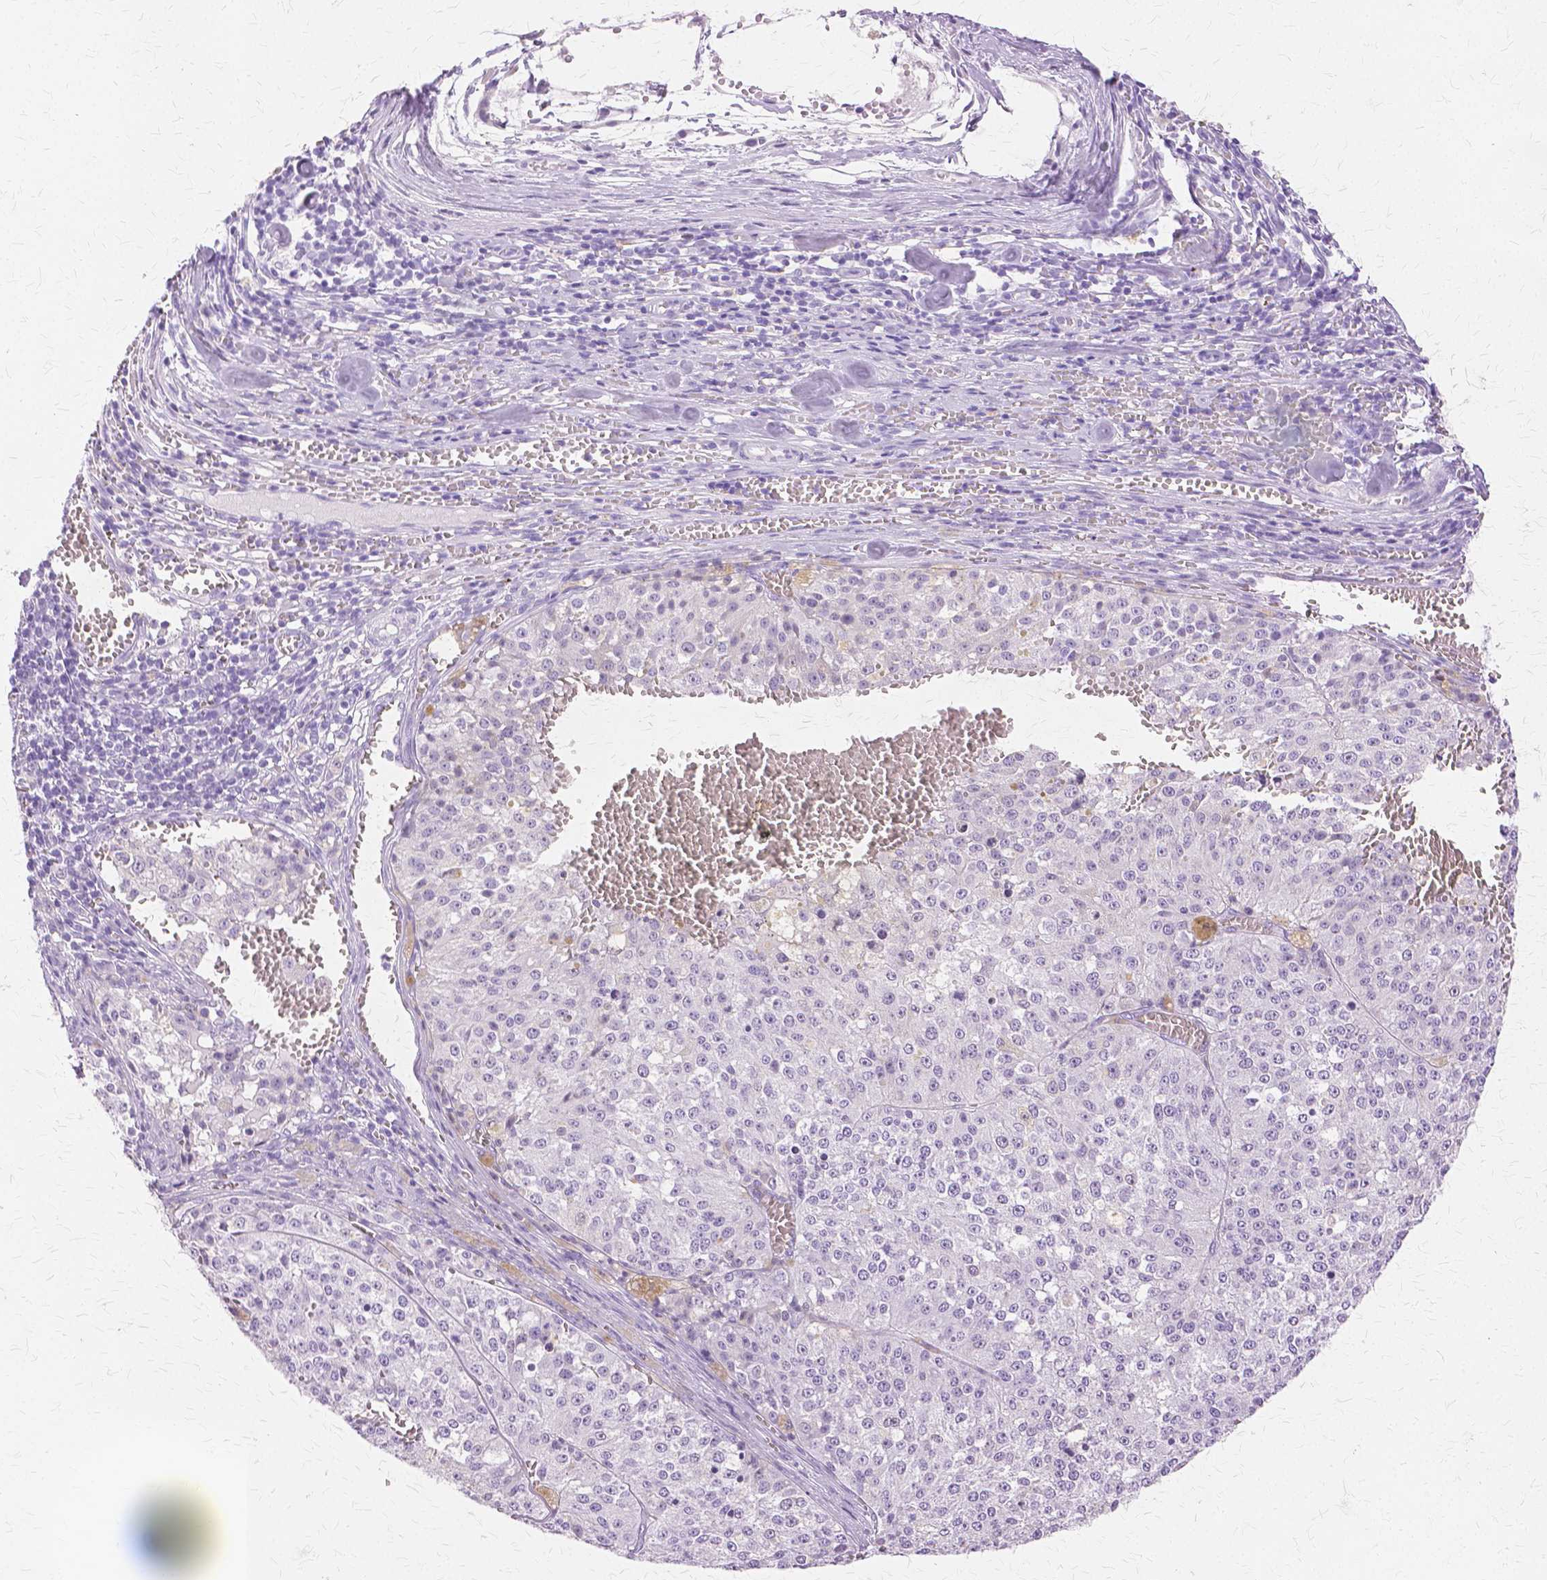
{"staining": {"intensity": "negative", "quantity": "none", "location": "none"}, "tissue": "melanoma", "cell_type": "Tumor cells", "image_type": "cancer", "snomed": [{"axis": "morphology", "description": "Malignant melanoma, Metastatic site"}, {"axis": "topography", "description": "Lymph node"}], "caption": "High magnification brightfield microscopy of malignant melanoma (metastatic site) stained with DAB (3,3'-diaminobenzidine) (brown) and counterstained with hematoxylin (blue): tumor cells show no significant positivity.", "gene": "TGM1", "patient": {"sex": "female", "age": 64}}